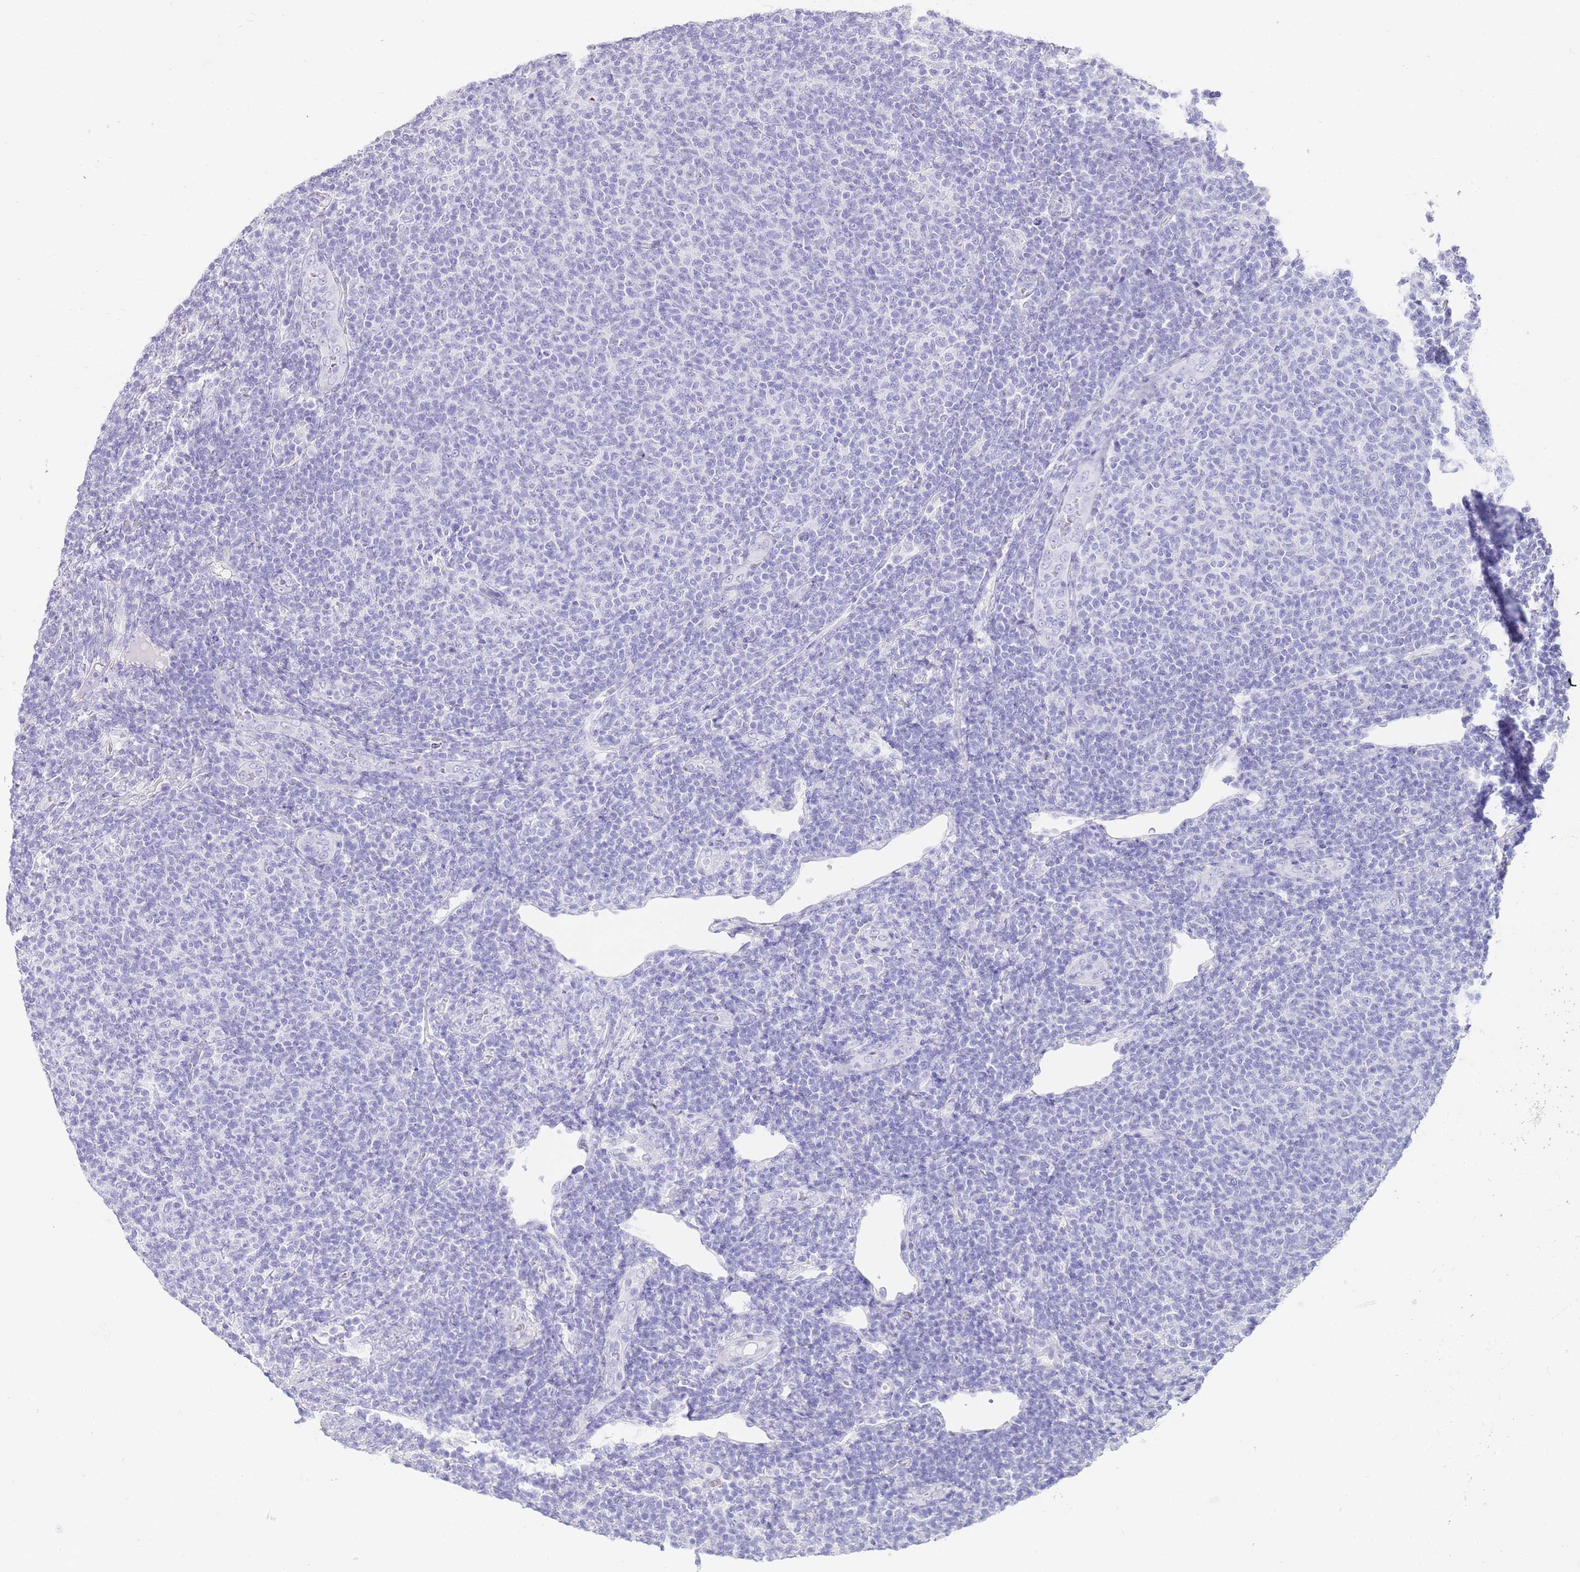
{"staining": {"intensity": "negative", "quantity": "none", "location": "none"}, "tissue": "lymphoma", "cell_type": "Tumor cells", "image_type": "cancer", "snomed": [{"axis": "morphology", "description": "Malignant lymphoma, non-Hodgkin's type, Low grade"}, {"axis": "topography", "description": "Lymph node"}], "caption": "The histopathology image reveals no staining of tumor cells in lymphoma. The staining was performed using DAB (3,3'-diaminobenzidine) to visualize the protein expression in brown, while the nuclei were stained in blue with hematoxylin (Magnification: 20x).", "gene": "DPP4", "patient": {"sex": "male", "age": 66}}